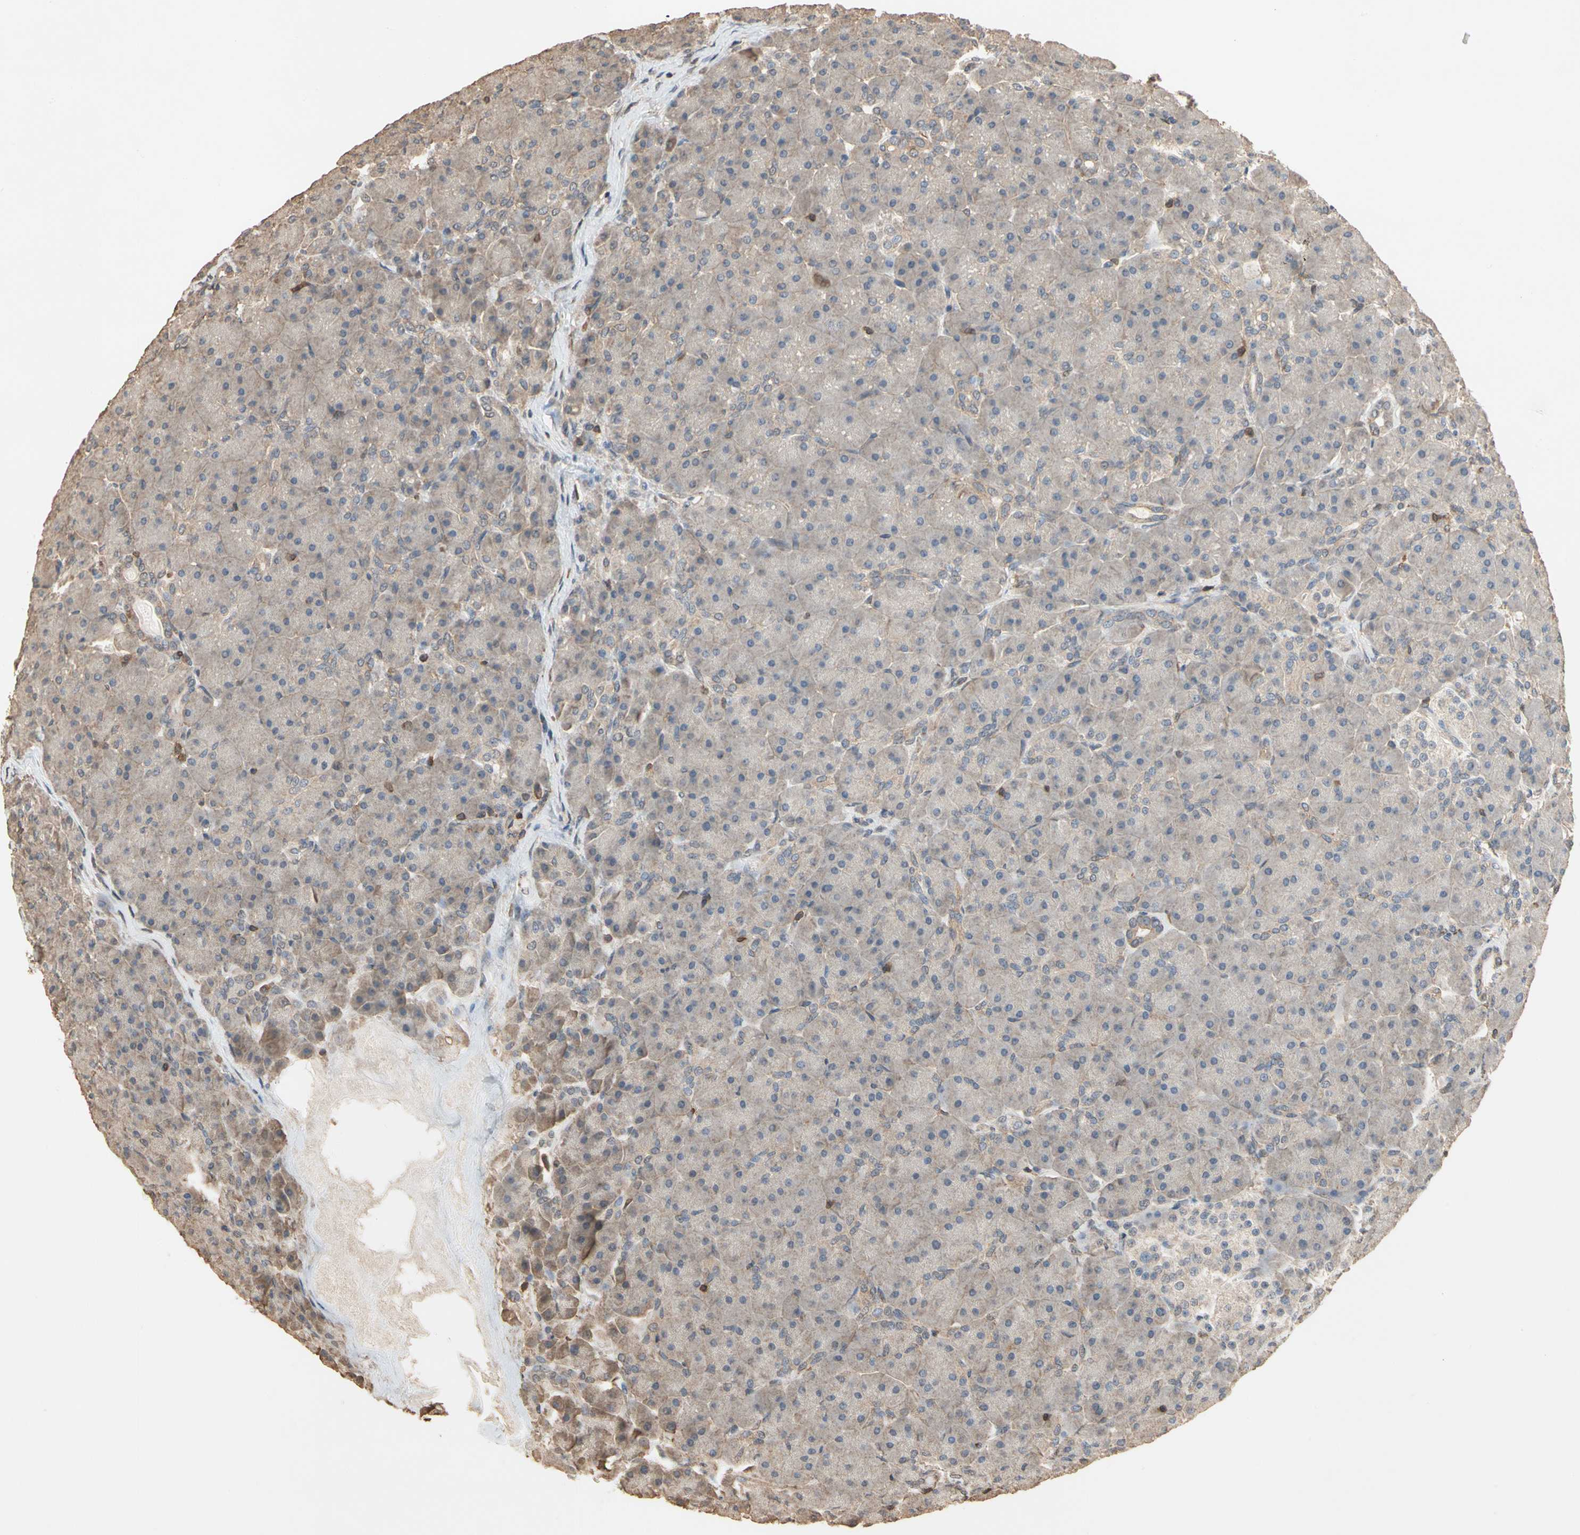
{"staining": {"intensity": "weak", "quantity": "<25%", "location": "cytoplasmic/membranous"}, "tissue": "pancreas", "cell_type": "Exocrine glandular cells", "image_type": "normal", "snomed": [{"axis": "morphology", "description": "Normal tissue, NOS"}, {"axis": "topography", "description": "Pancreas"}], "caption": "The photomicrograph demonstrates no significant positivity in exocrine glandular cells of pancreas. Brightfield microscopy of immunohistochemistry stained with DAB (brown) and hematoxylin (blue), captured at high magnification.", "gene": "MAP3K10", "patient": {"sex": "male", "age": 66}}